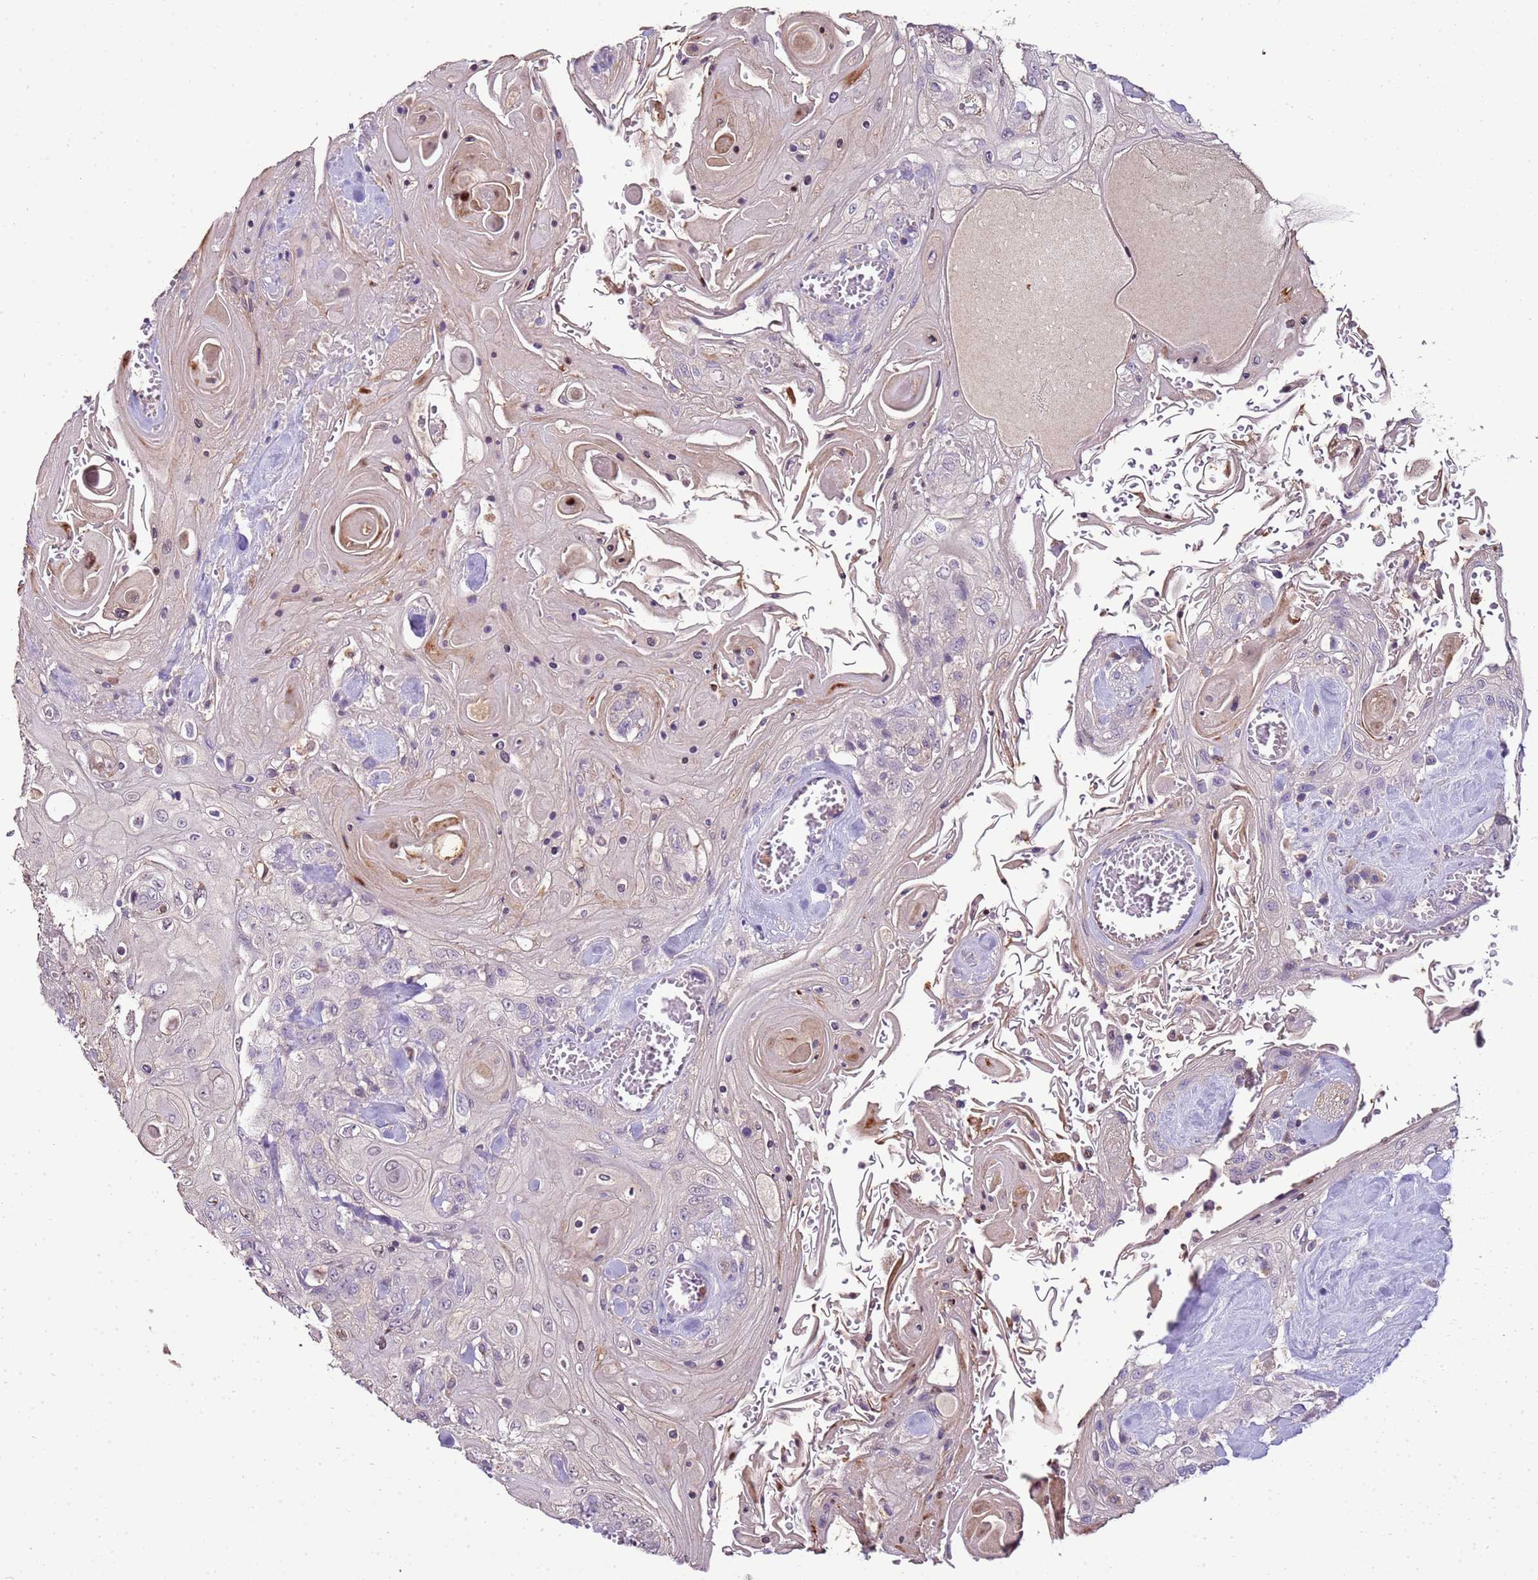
{"staining": {"intensity": "negative", "quantity": "none", "location": "none"}, "tissue": "head and neck cancer", "cell_type": "Tumor cells", "image_type": "cancer", "snomed": [{"axis": "morphology", "description": "Squamous cell carcinoma, NOS"}, {"axis": "topography", "description": "Head-Neck"}], "caption": "Immunohistochemical staining of human squamous cell carcinoma (head and neck) exhibits no significant staining in tumor cells.", "gene": "IL2RG", "patient": {"sex": "female", "age": 43}}